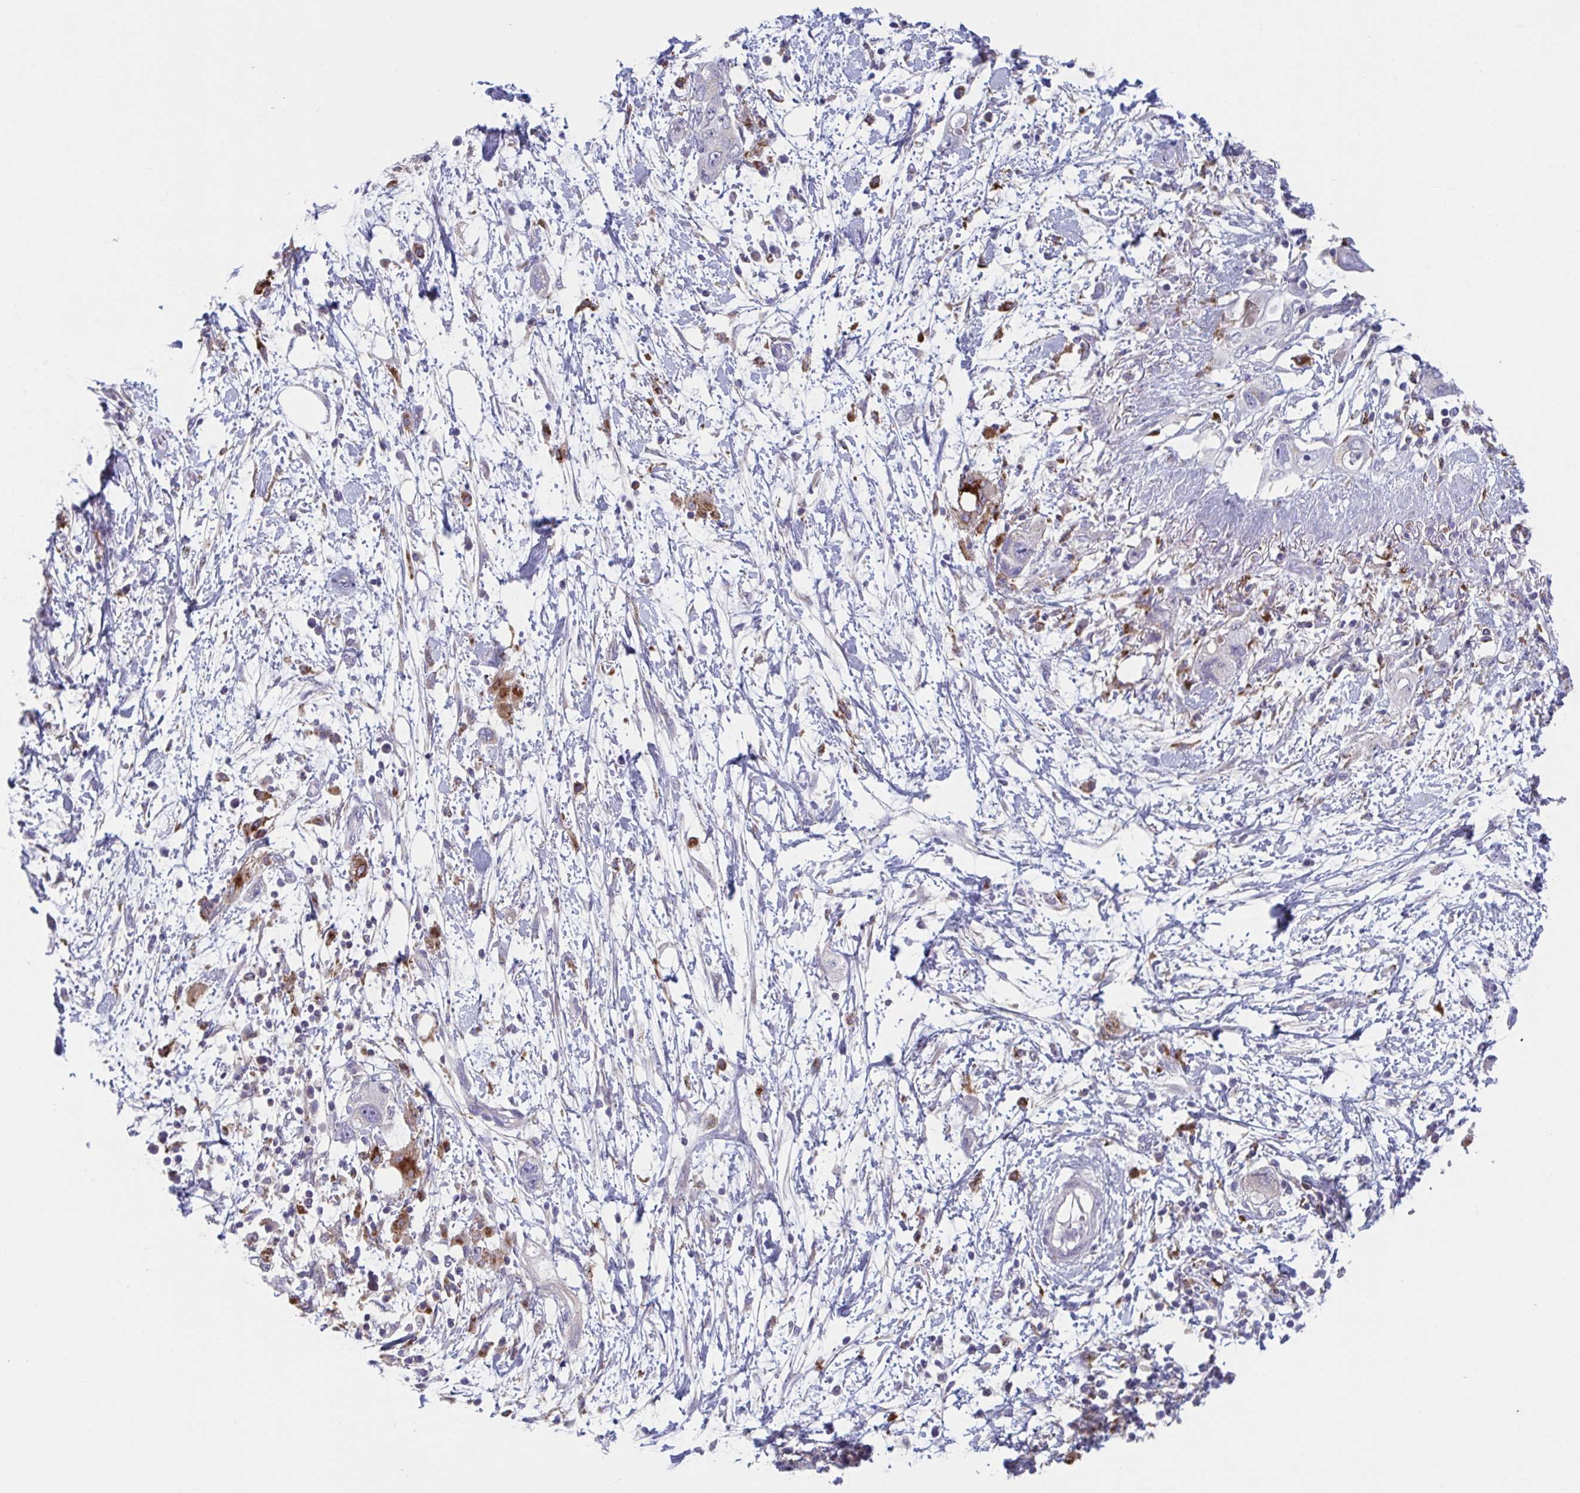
{"staining": {"intensity": "negative", "quantity": "none", "location": "none"}, "tissue": "pancreatic cancer", "cell_type": "Tumor cells", "image_type": "cancer", "snomed": [{"axis": "morphology", "description": "Adenocarcinoma, NOS"}, {"axis": "topography", "description": "Pancreas"}], "caption": "A micrograph of adenocarcinoma (pancreatic) stained for a protein demonstrates no brown staining in tumor cells.", "gene": "NIPSNAP1", "patient": {"sex": "female", "age": 72}}